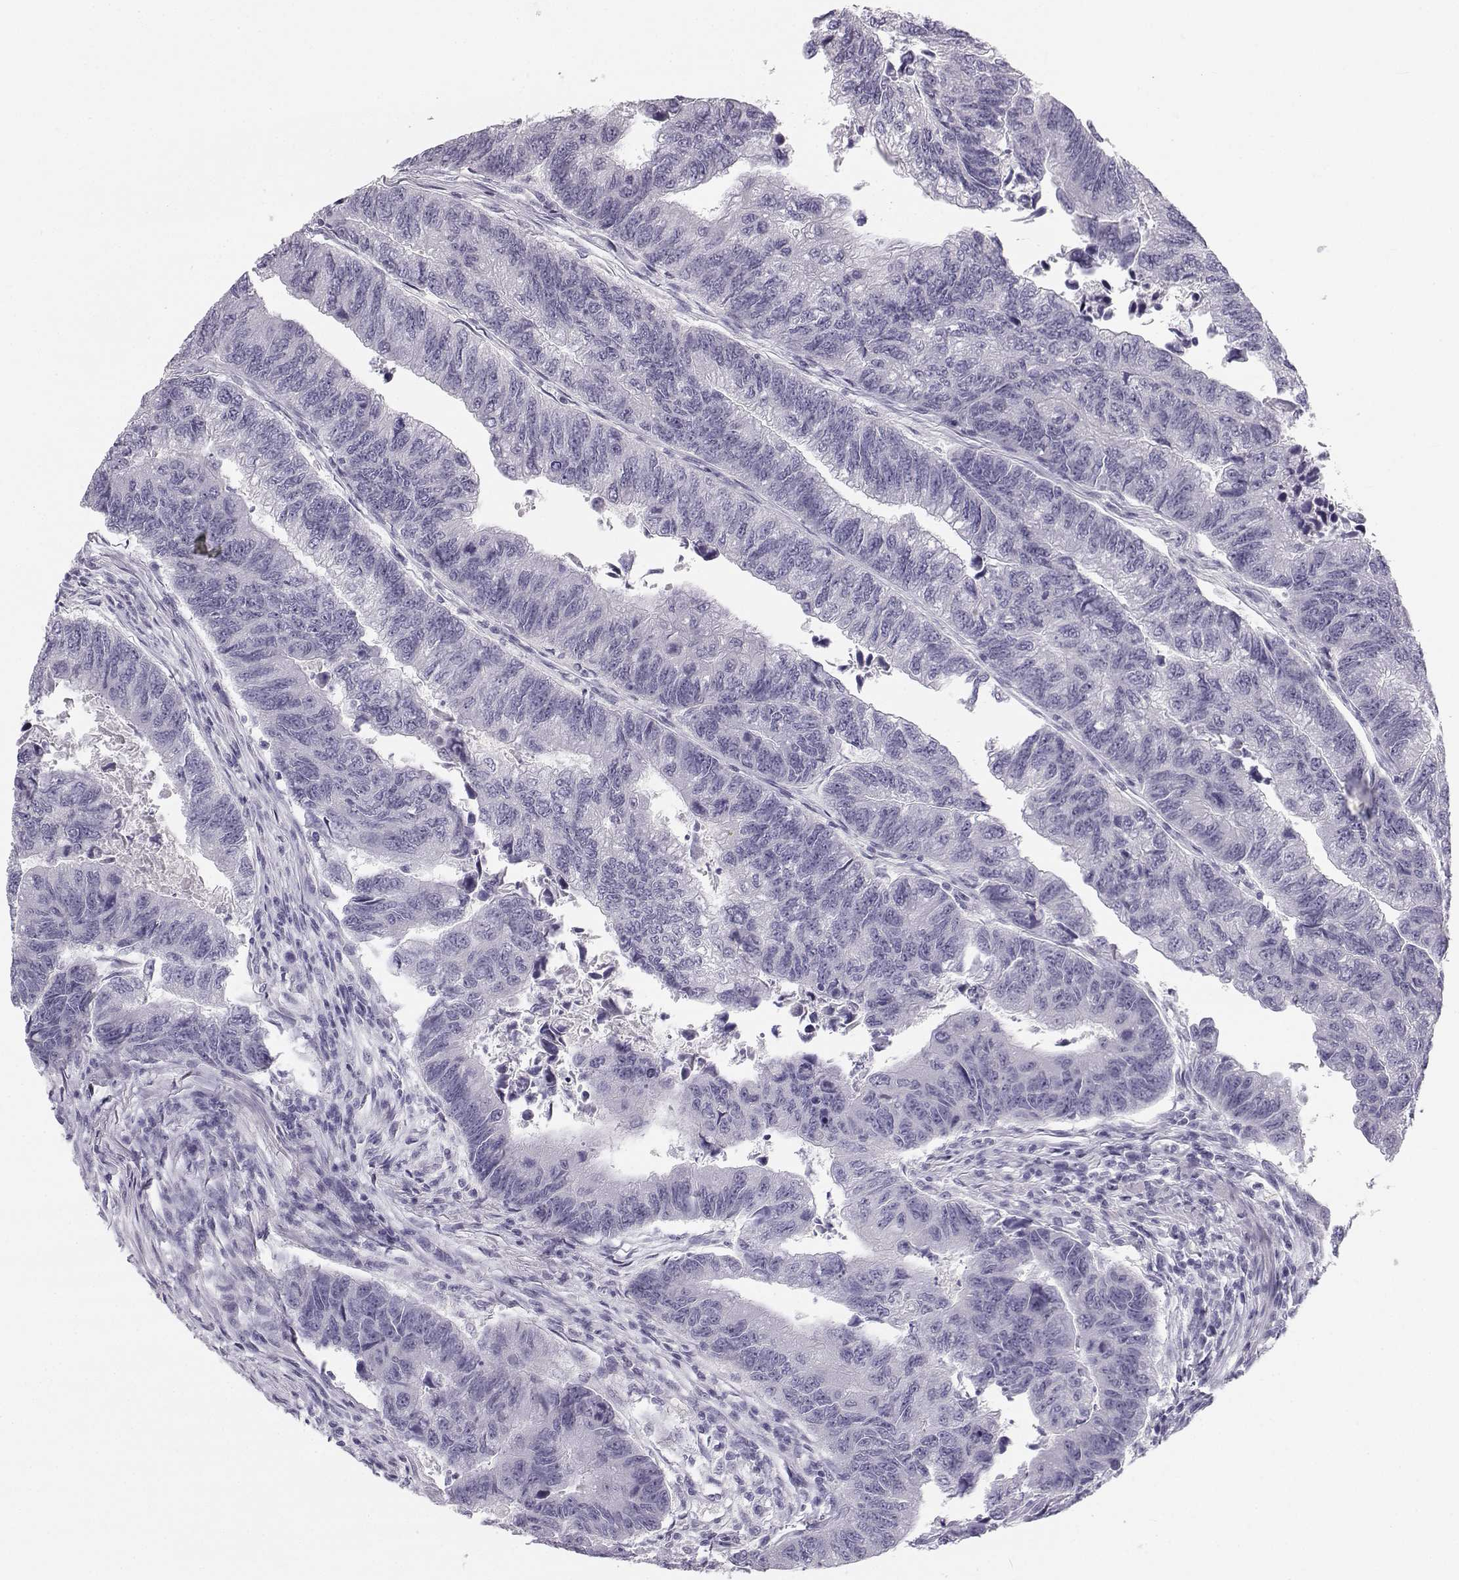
{"staining": {"intensity": "negative", "quantity": "none", "location": "none"}, "tissue": "colorectal cancer", "cell_type": "Tumor cells", "image_type": "cancer", "snomed": [{"axis": "morphology", "description": "Adenocarcinoma, NOS"}, {"axis": "topography", "description": "Colon"}], "caption": "Tumor cells show no significant expression in colorectal cancer.", "gene": "SYCE1", "patient": {"sex": "female", "age": 65}}